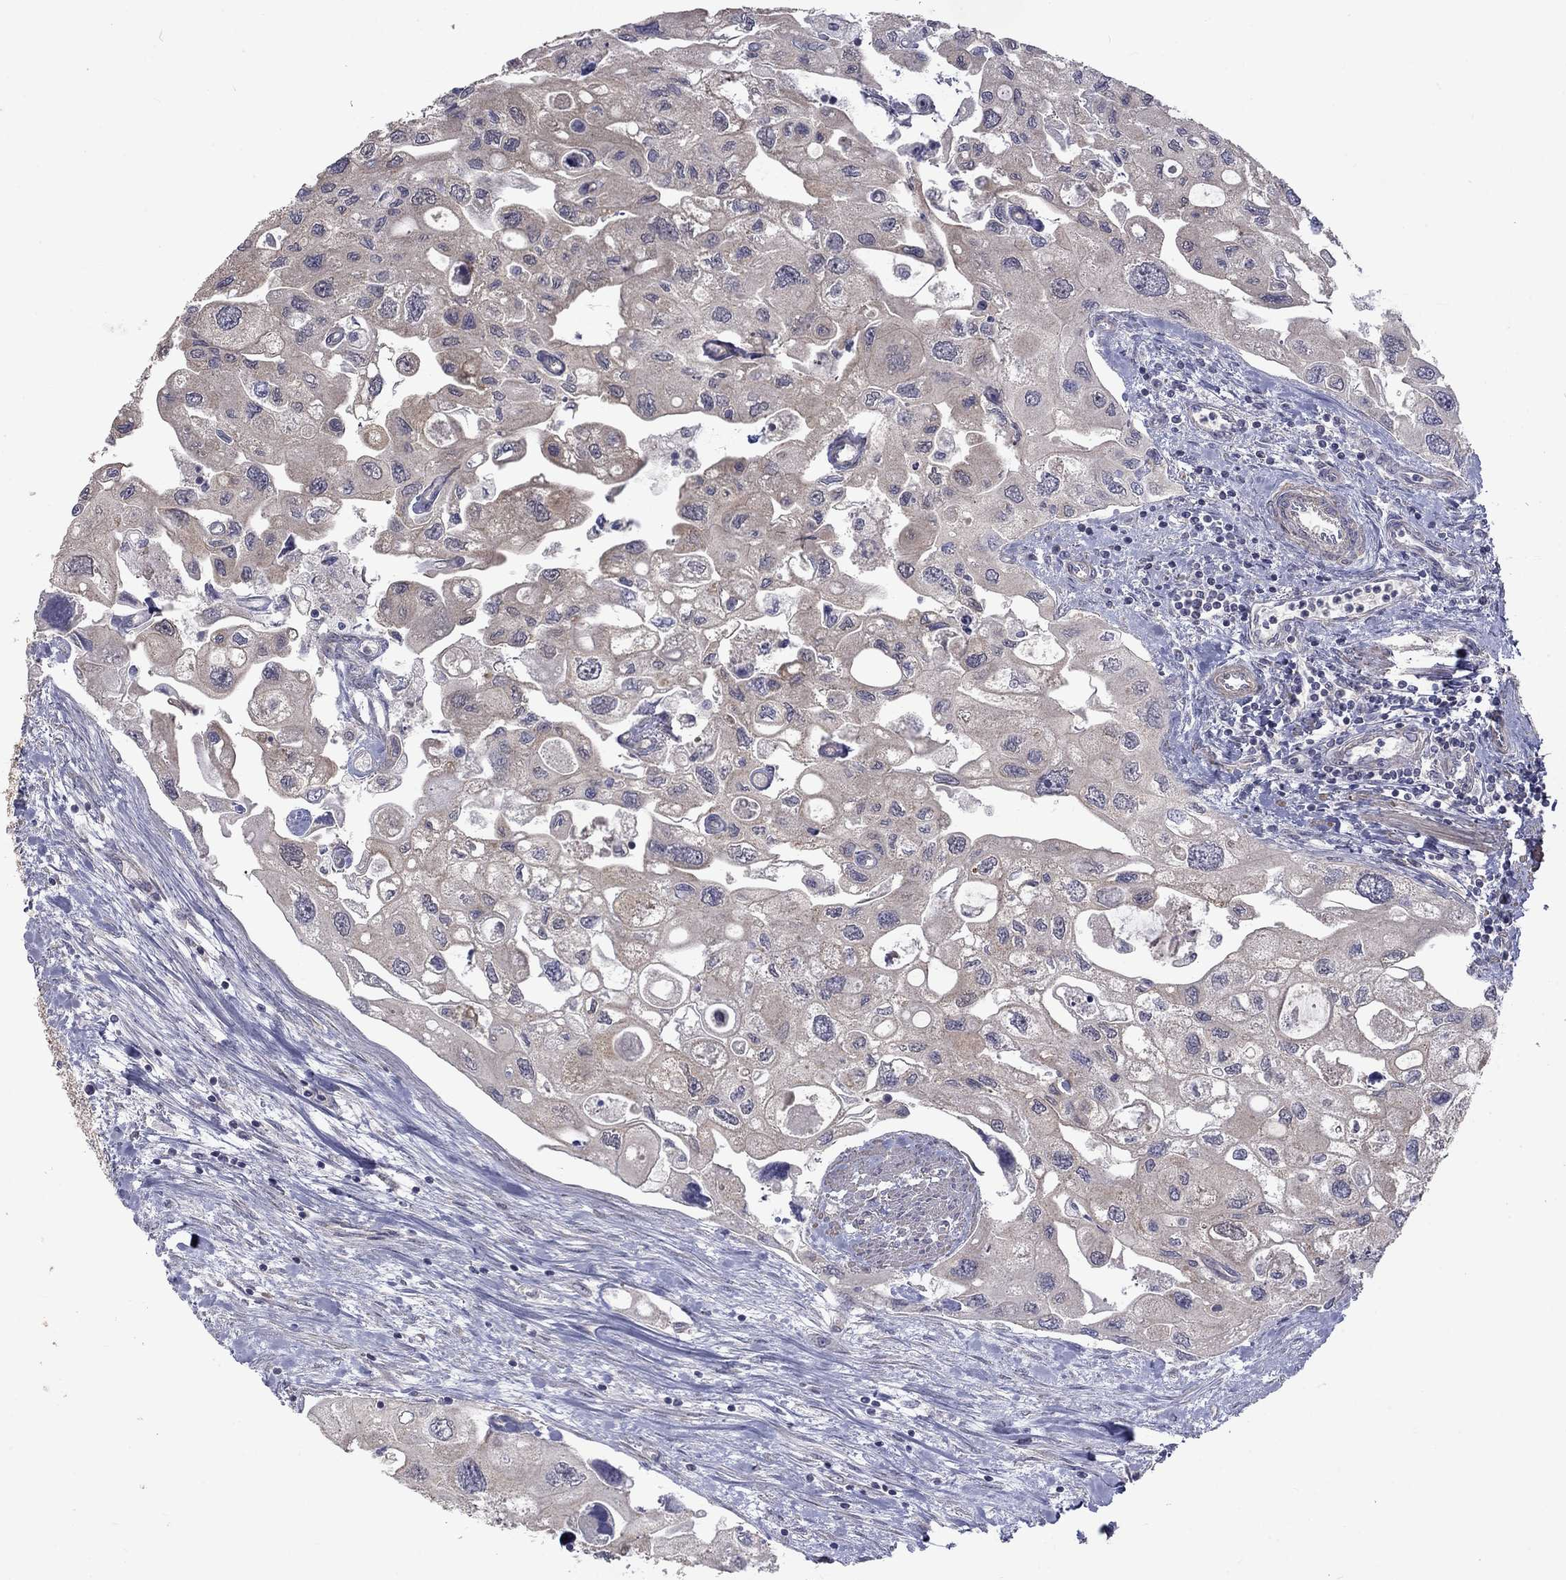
{"staining": {"intensity": "weak", "quantity": ">75%", "location": "cytoplasmic/membranous"}, "tissue": "urothelial cancer", "cell_type": "Tumor cells", "image_type": "cancer", "snomed": [{"axis": "morphology", "description": "Urothelial carcinoma, High grade"}, {"axis": "topography", "description": "Urinary bladder"}], "caption": "Immunohistochemistry (IHC) photomicrograph of human high-grade urothelial carcinoma stained for a protein (brown), which exhibits low levels of weak cytoplasmic/membranous staining in about >75% of tumor cells.", "gene": "SLC39A14", "patient": {"sex": "male", "age": 59}}